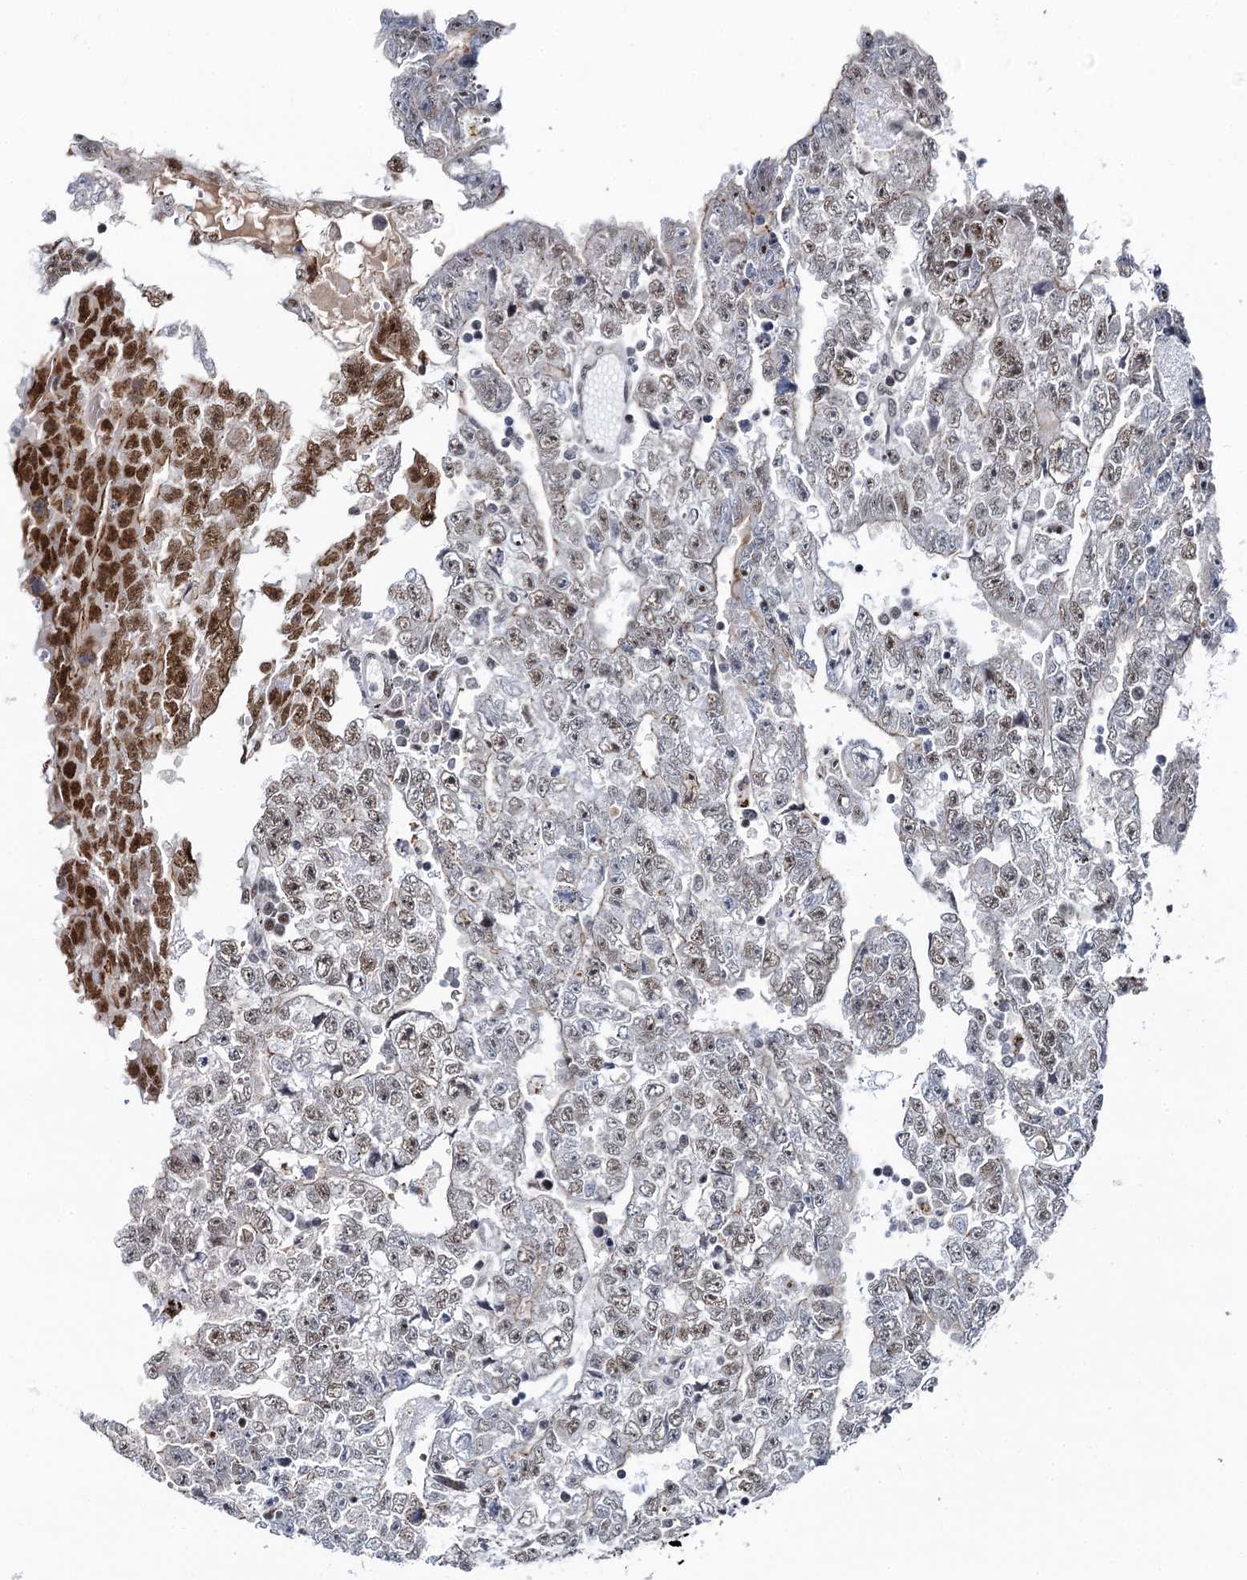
{"staining": {"intensity": "moderate", "quantity": "<25%", "location": "nuclear"}, "tissue": "testis cancer", "cell_type": "Tumor cells", "image_type": "cancer", "snomed": [{"axis": "morphology", "description": "Carcinoma, Embryonal, NOS"}, {"axis": "topography", "description": "Testis"}], "caption": "A micrograph showing moderate nuclear positivity in approximately <25% of tumor cells in testis cancer (embryonal carcinoma), as visualized by brown immunohistochemical staining.", "gene": "RUFY2", "patient": {"sex": "male", "age": 25}}